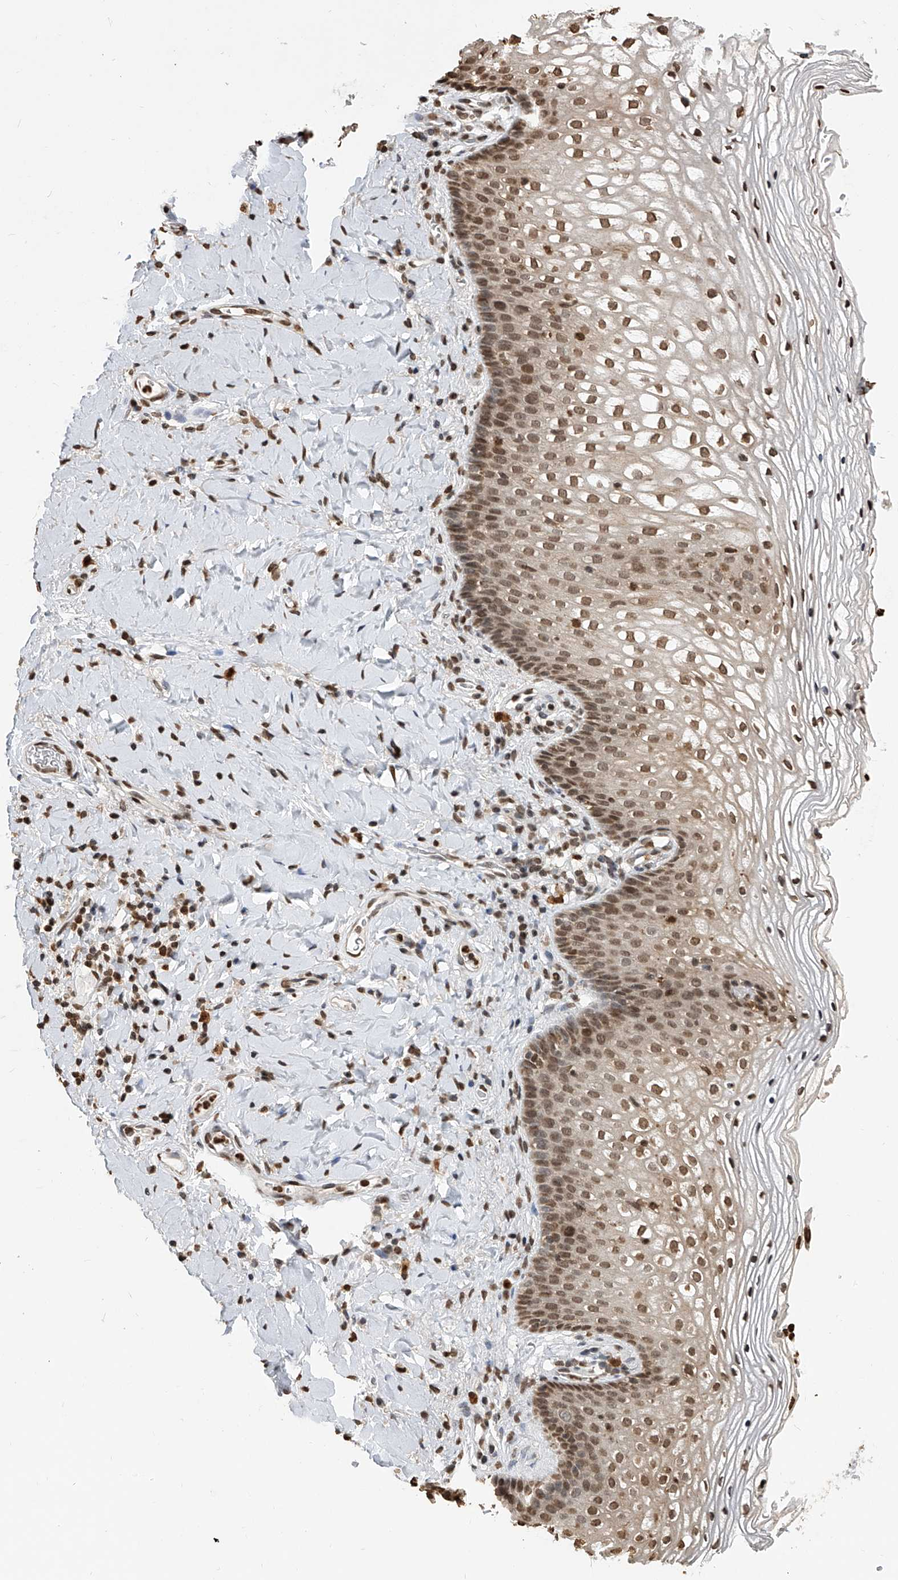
{"staining": {"intensity": "moderate", "quantity": ">75%", "location": "nuclear"}, "tissue": "vagina", "cell_type": "Squamous epithelial cells", "image_type": "normal", "snomed": [{"axis": "morphology", "description": "Normal tissue, NOS"}, {"axis": "topography", "description": "Vagina"}], "caption": "Moderate nuclear expression is identified in approximately >75% of squamous epithelial cells in normal vagina. (IHC, brightfield microscopy, high magnification).", "gene": "CFAP410", "patient": {"sex": "female", "age": 60}}